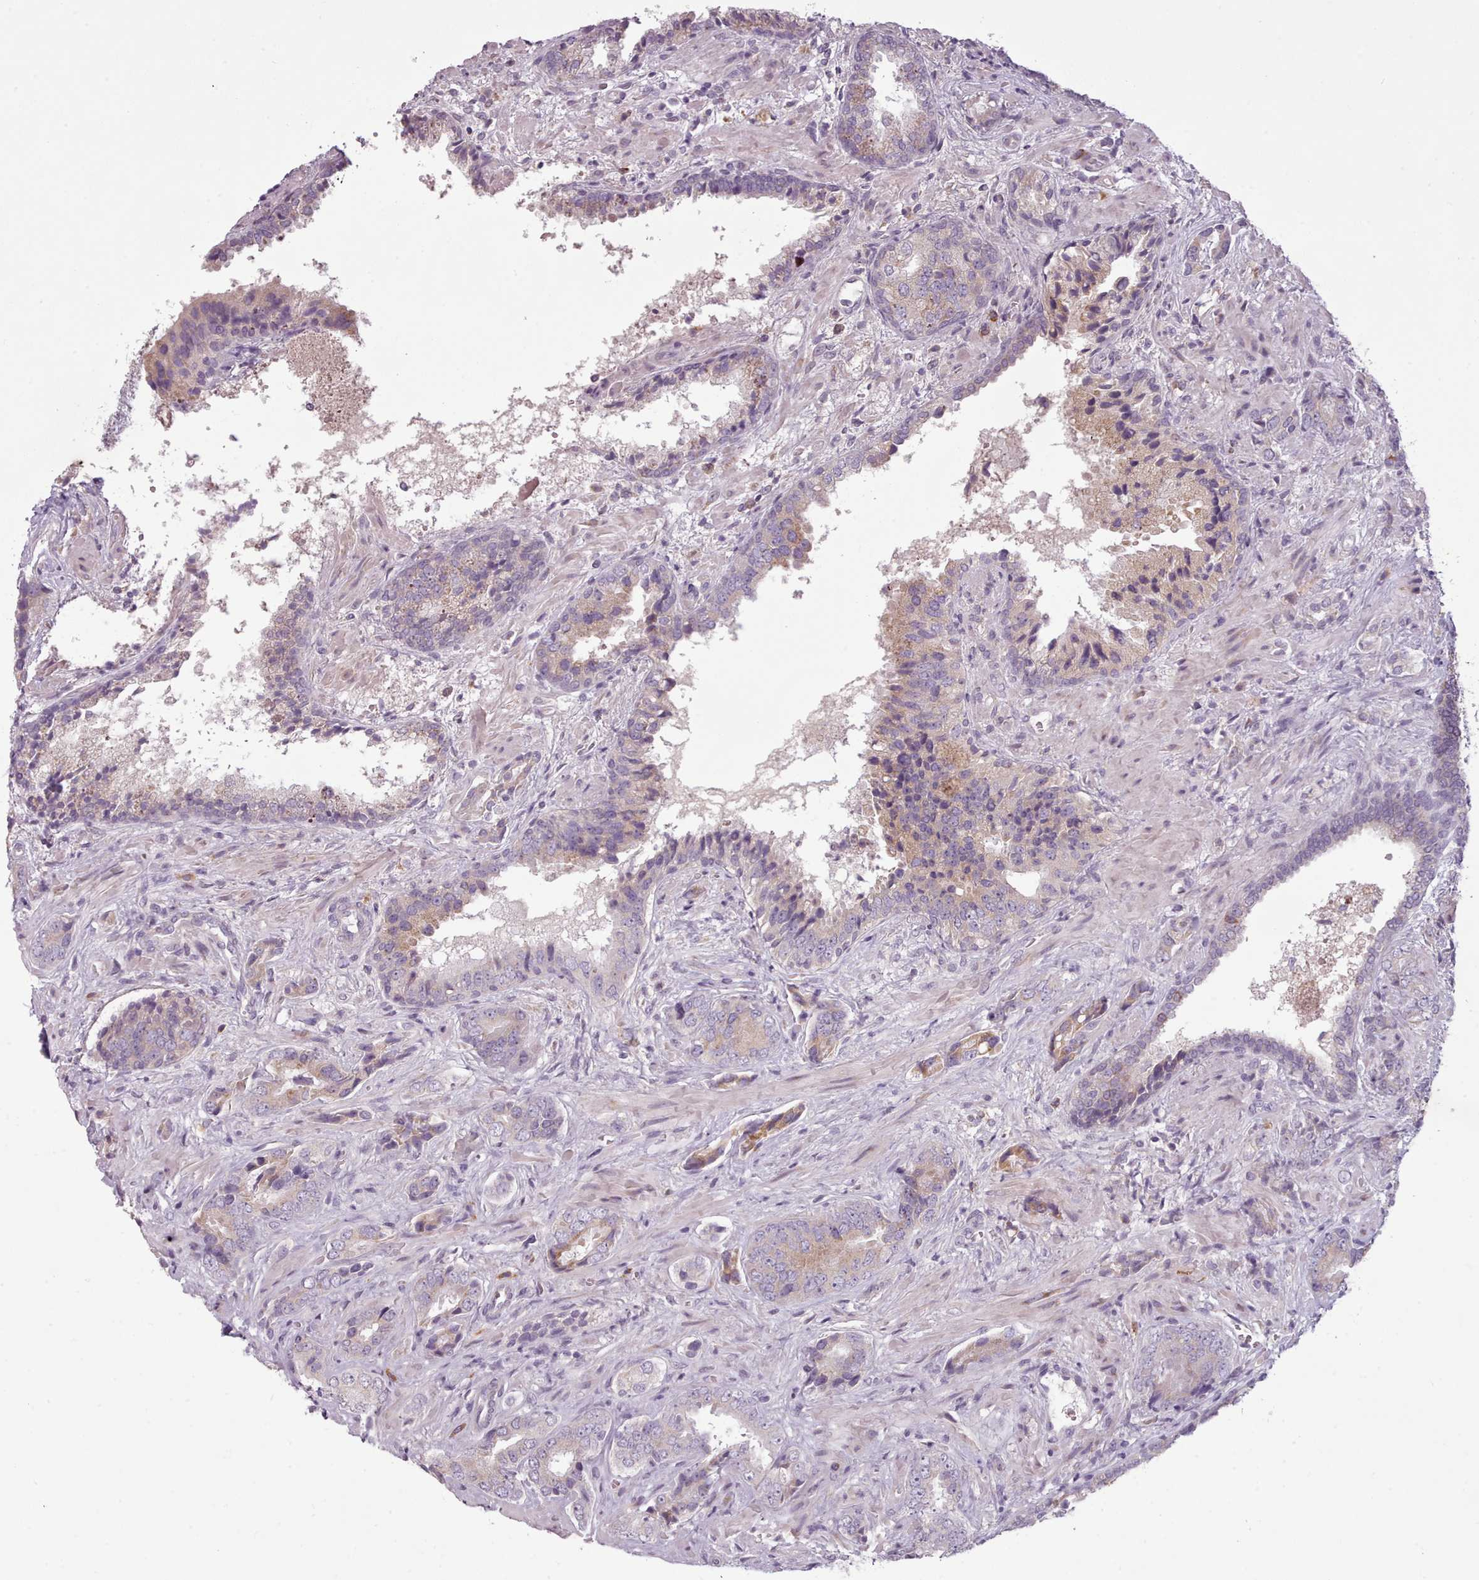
{"staining": {"intensity": "negative", "quantity": "none", "location": "none"}, "tissue": "prostate cancer", "cell_type": "Tumor cells", "image_type": "cancer", "snomed": [{"axis": "morphology", "description": "Adenocarcinoma, High grade"}, {"axis": "topography", "description": "Prostate"}], "caption": "DAB immunohistochemical staining of prostate cancer shows no significant positivity in tumor cells.", "gene": "LAPTM5", "patient": {"sex": "male", "age": 71}}